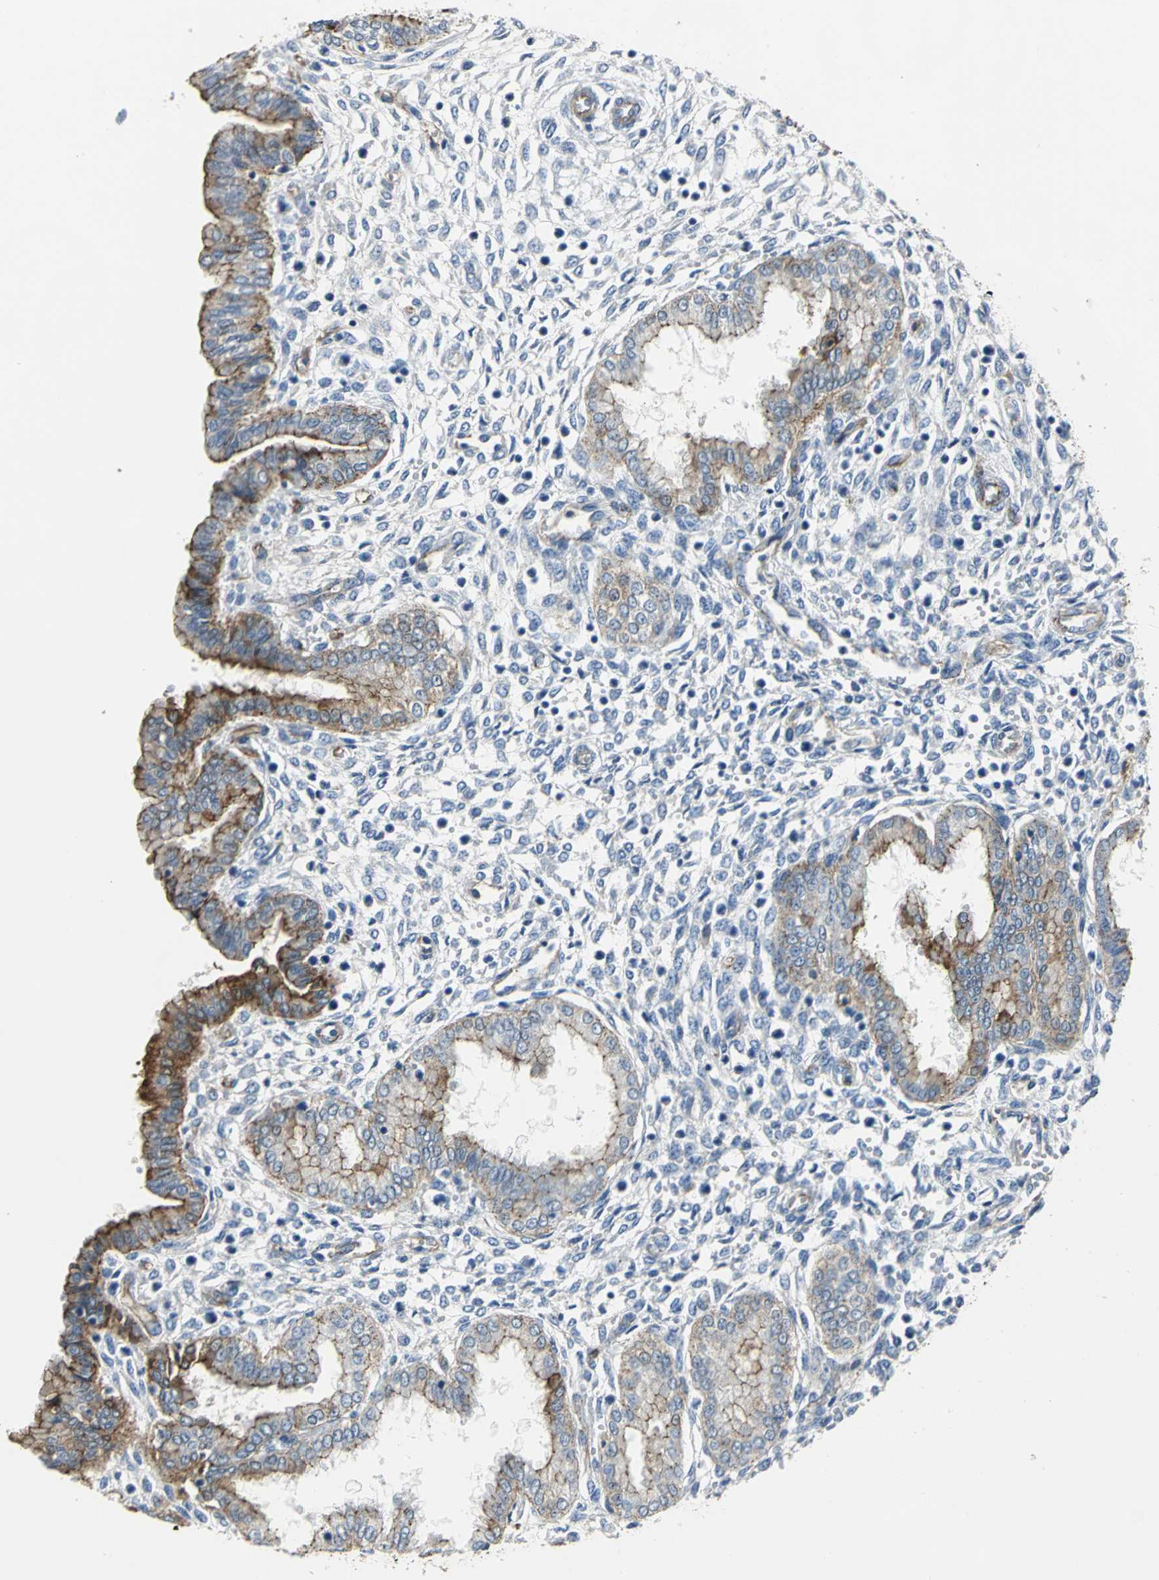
{"staining": {"intensity": "negative", "quantity": "none", "location": "none"}, "tissue": "endometrium", "cell_type": "Cells in endometrial stroma", "image_type": "normal", "snomed": [{"axis": "morphology", "description": "Normal tissue, NOS"}, {"axis": "topography", "description": "Endometrium"}], "caption": "This is an IHC photomicrograph of unremarkable endometrium. There is no expression in cells in endometrial stroma.", "gene": "ENSG00000285130", "patient": {"sex": "female", "age": 33}}